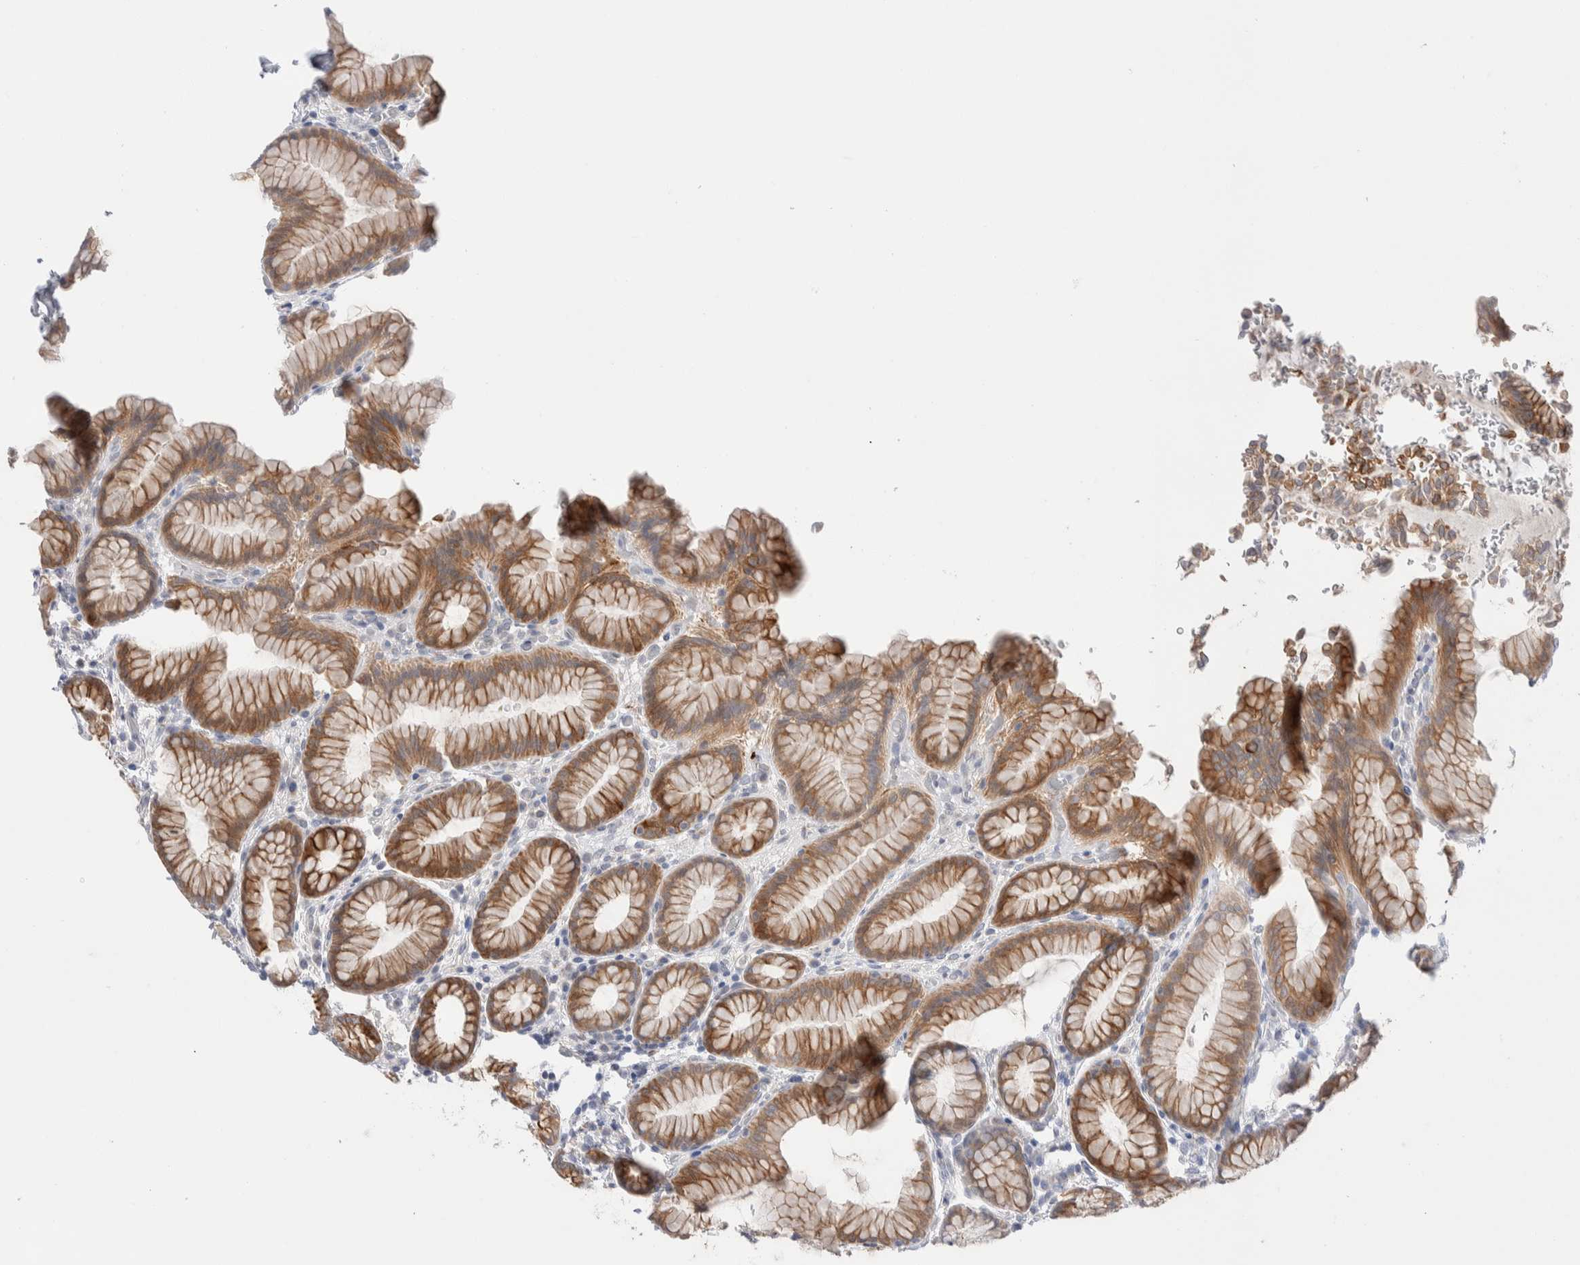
{"staining": {"intensity": "moderate", "quantity": "25%-75%", "location": "cytoplasmic/membranous"}, "tissue": "stomach", "cell_type": "Glandular cells", "image_type": "normal", "snomed": [{"axis": "morphology", "description": "Normal tissue, NOS"}, {"axis": "topography", "description": "Stomach"}], "caption": "Immunohistochemical staining of benign stomach shows 25%-75% levels of moderate cytoplasmic/membranous protein staining in about 25%-75% of glandular cells.", "gene": "C1orf112", "patient": {"sex": "male", "age": 42}}